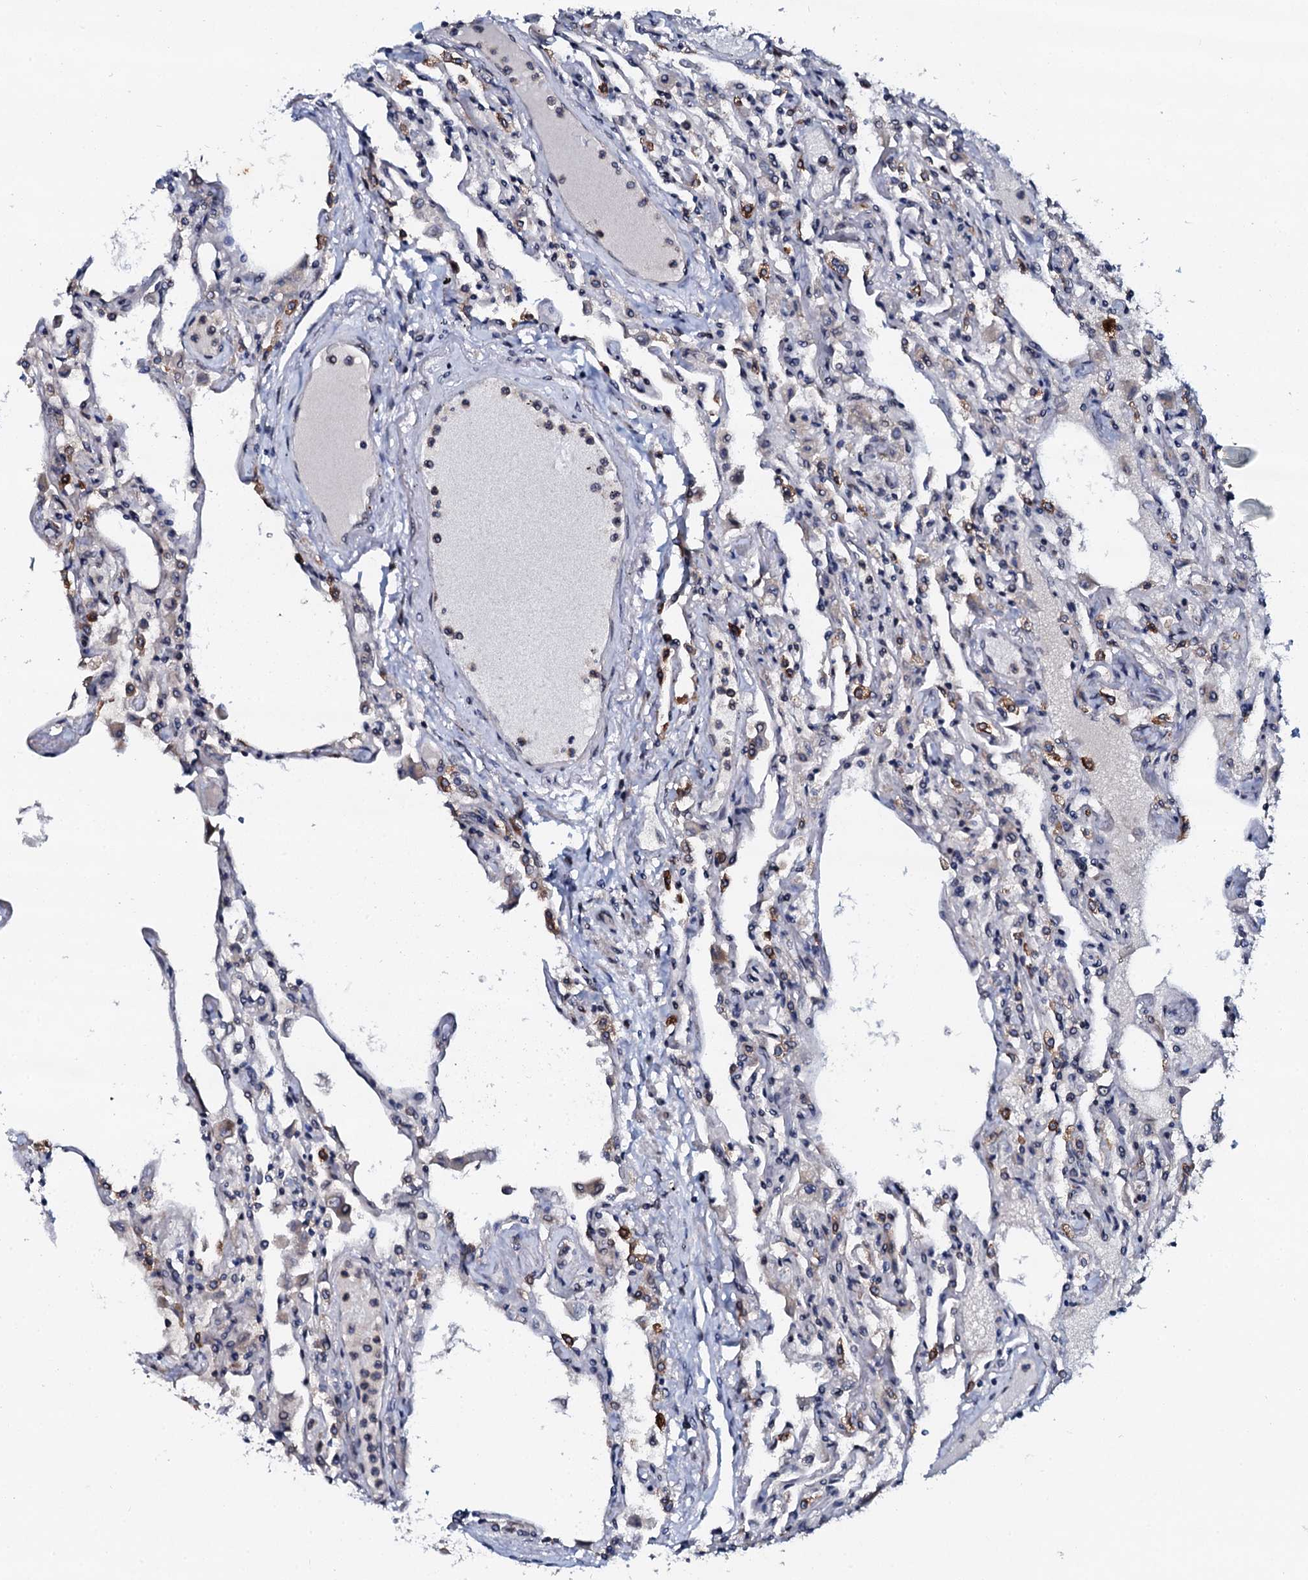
{"staining": {"intensity": "moderate", "quantity": "<25%", "location": "cytoplasmic/membranous"}, "tissue": "lung", "cell_type": "Alveolar cells", "image_type": "normal", "snomed": [{"axis": "morphology", "description": "Normal tissue, NOS"}, {"axis": "topography", "description": "Bronchus"}, {"axis": "topography", "description": "Lung"}], "caption": "Immunohistochemical staining of unremarkable lung displays low levels of moderate cytoplasmic/membranous expression in approximately <25% of alveolar cells.", "gene": "SNTA1", "patient": {"sex": "female", "age": 49}}